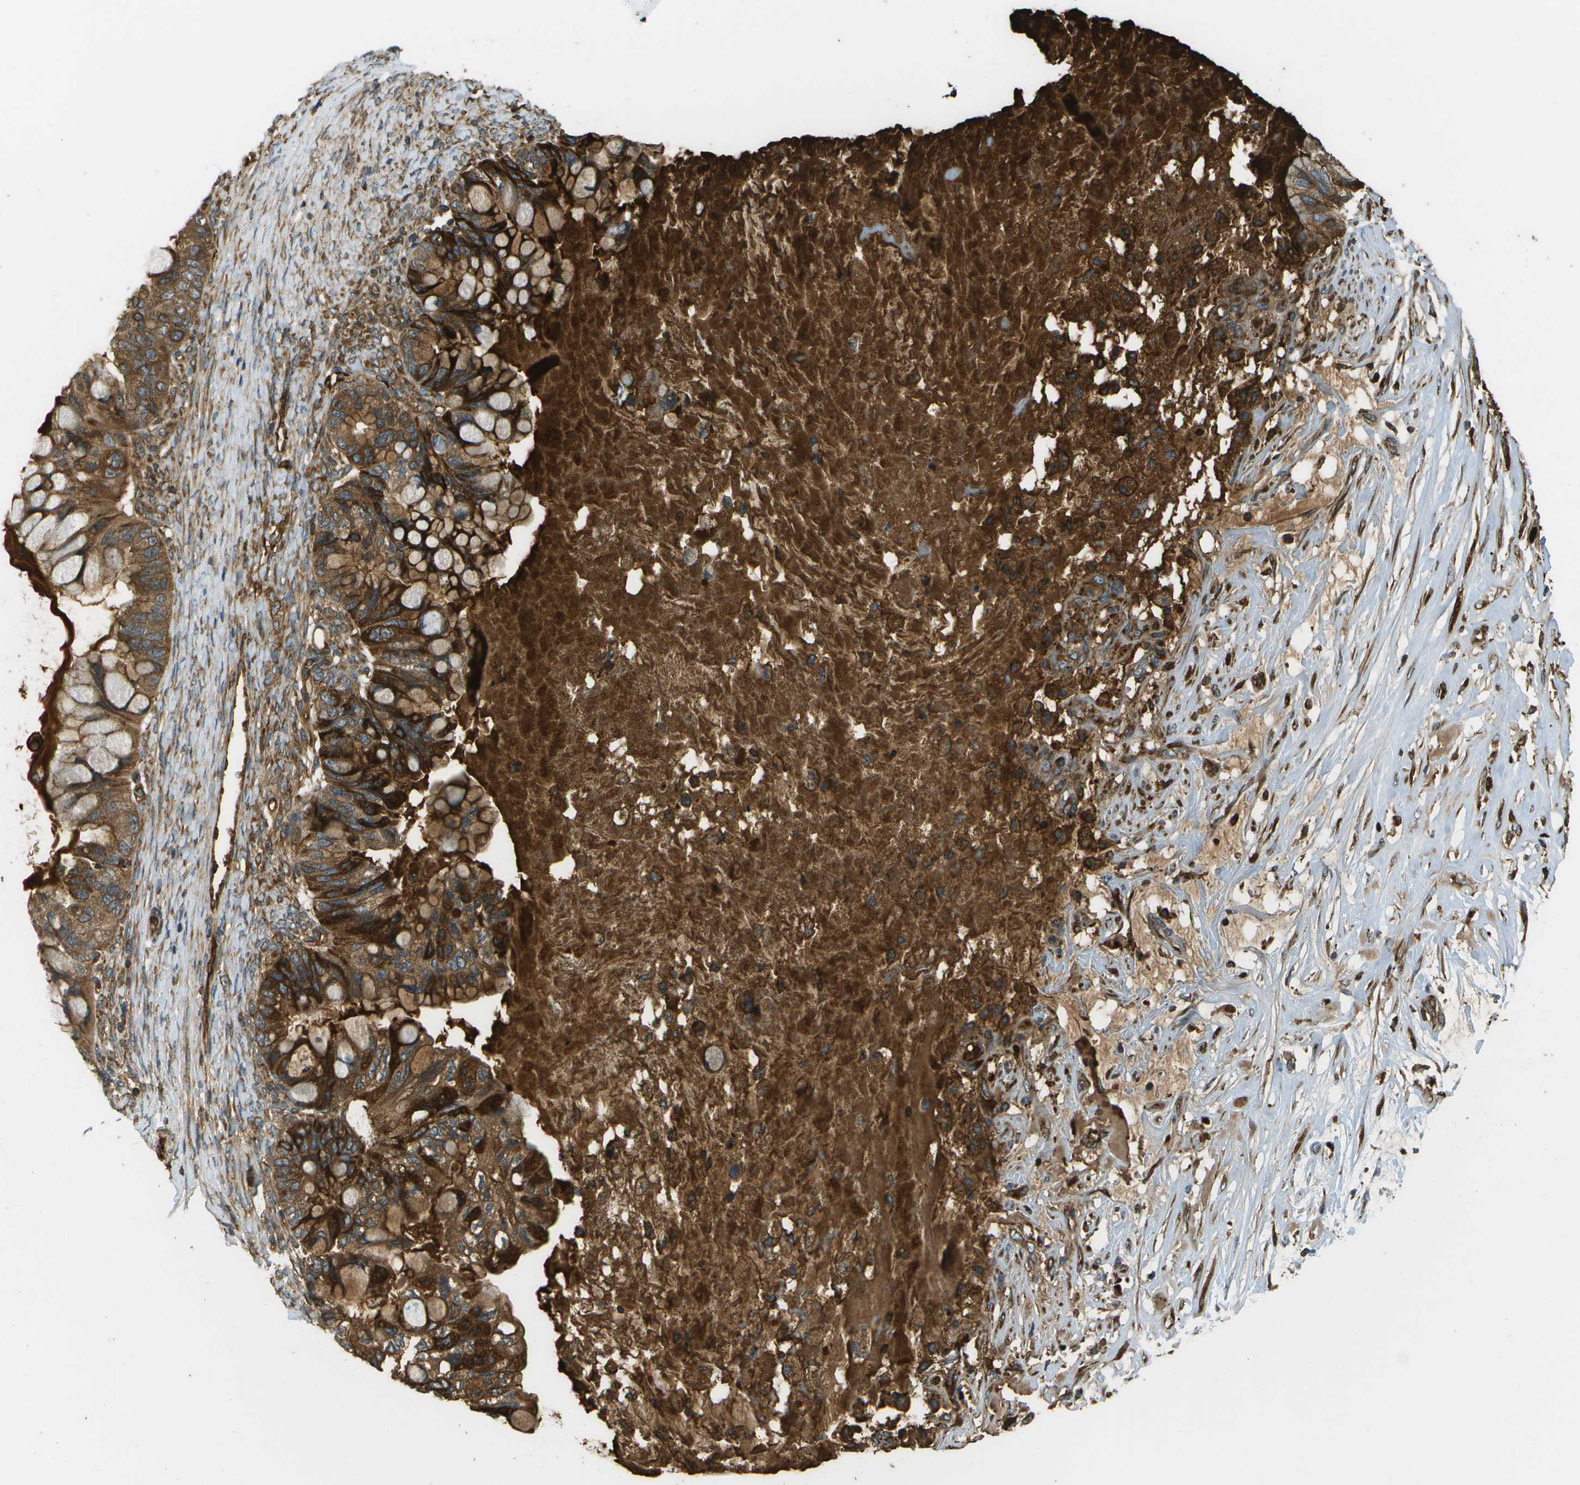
{"staining": {"intensity": "strong", "quantity": ">75%", "location": "cytoplasmic/membranous"}, "tissue": "ovarian cancer", "cell_type": "Tumor cells", "image_type": "cancer", "snomed": [{"axis": "morphology", "description": "Cystadenocarcinoma, mucinous, NOS"}, {"axis": "topography", "description": "Ovary"}], "caption": "This image reveals immunohistochemistry (IHC) staining of ovarian cancer (mucinous cystadenocarcinoma), with high strong cytoplasmic/membranous staining in about >75% of tumor cells.", "gene": "USP30", "patient": {"sex": "female", "age": 80}}